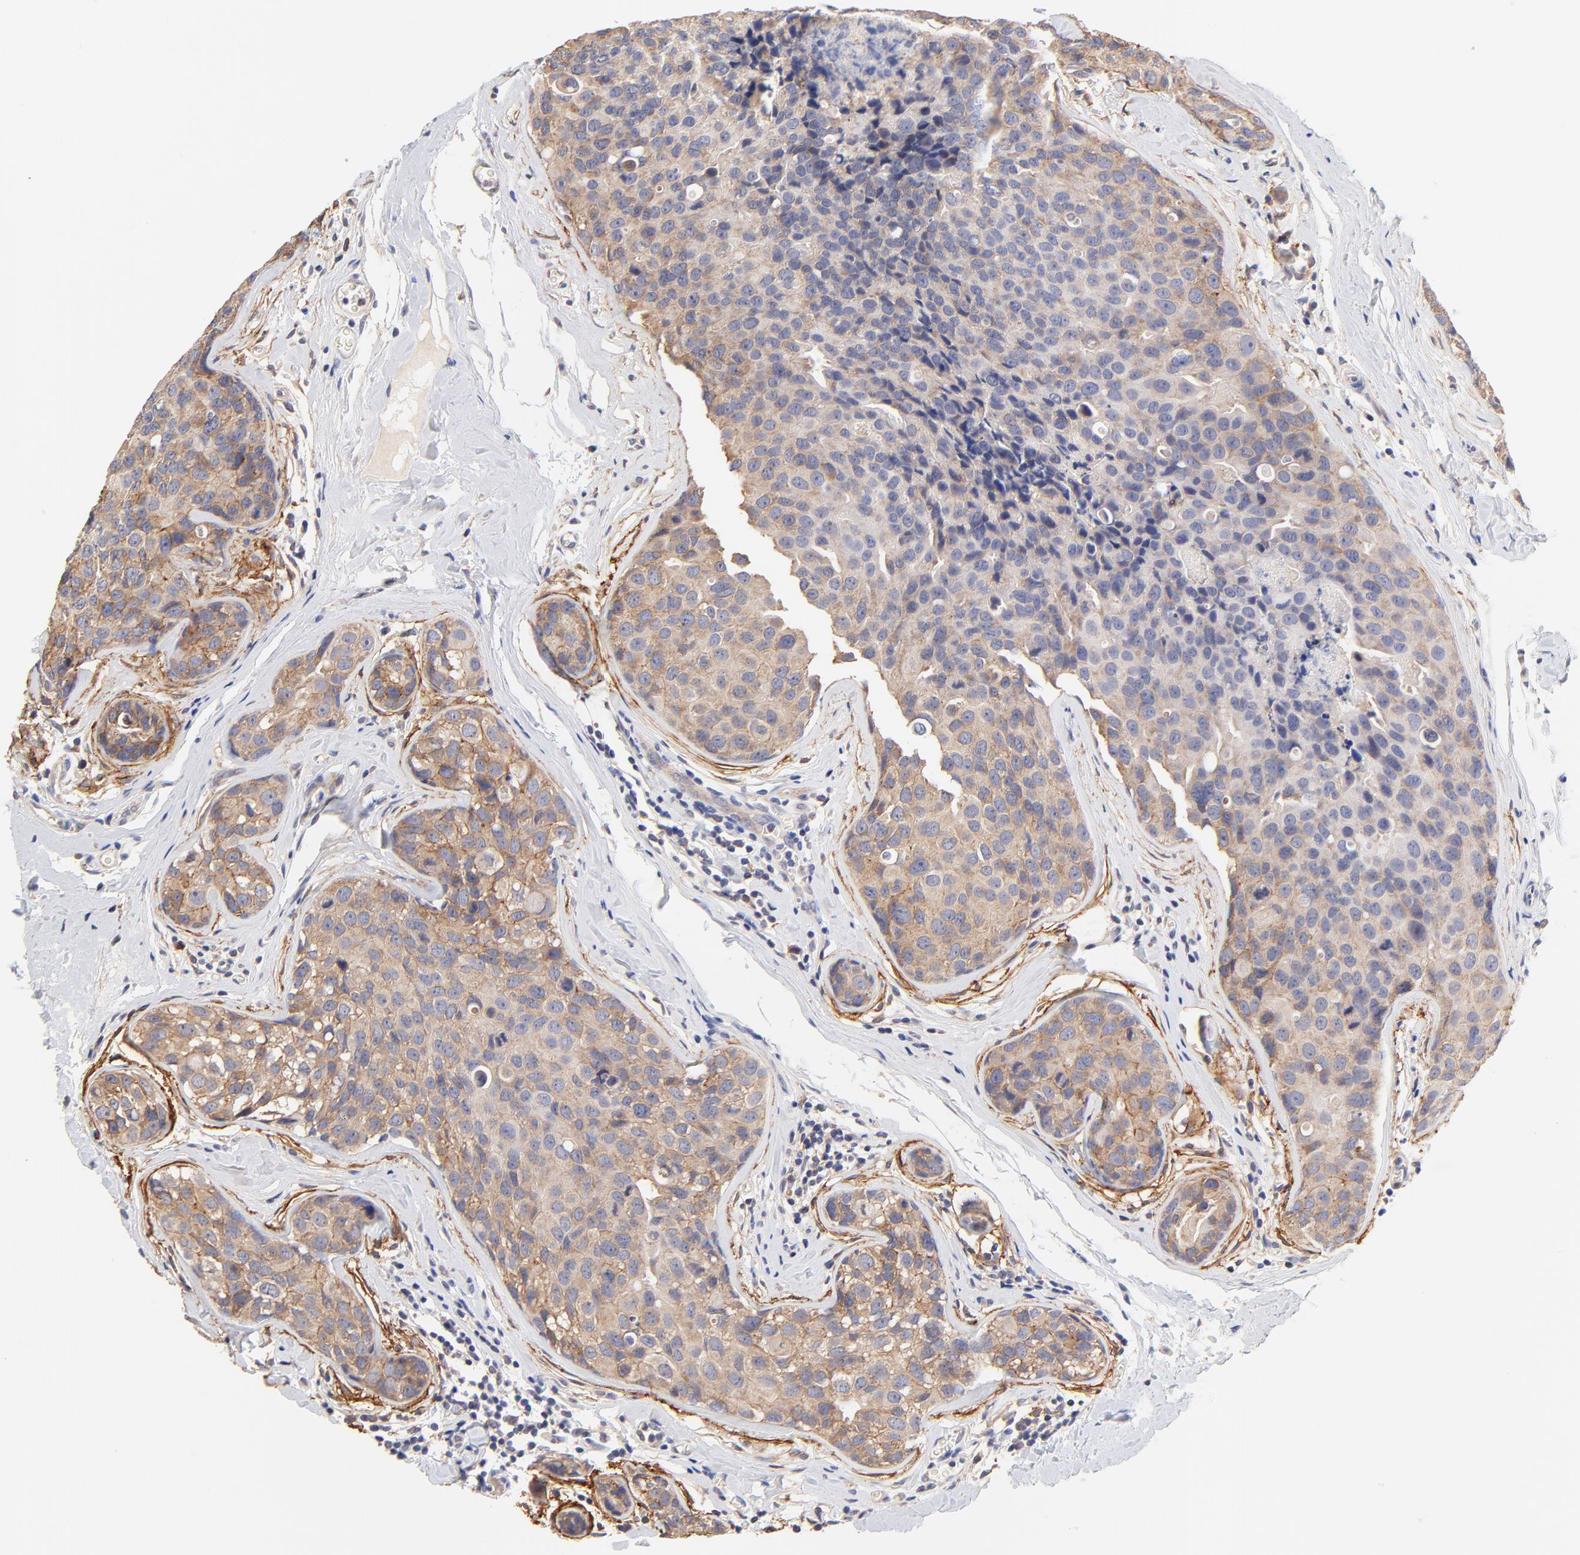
{"staining": {"intensity": "moderate", "quantity": ">75%", "location": "cytoplasmic/membranous"}, "tissue": "breast cancer", "cell_type": "Tumor cells", "image_type": "cancer", "snomed": [{"axis": "morphology", "description": "Duct carcinoma"}, {"axis": "topography", "description": "Breast"}], "caption": "High-magnification brightfield microscopy of breast cancer (infiltrating ductal carcinoma) stained with DAB (brown) and counterstained with hematoxylin (blue). tumor cells exhibit moderate cytoplasmic/membranous expression is seen in about>75% of cells.", "gene": "PTK7", "patient": {"sex": "female", "age": 24}}